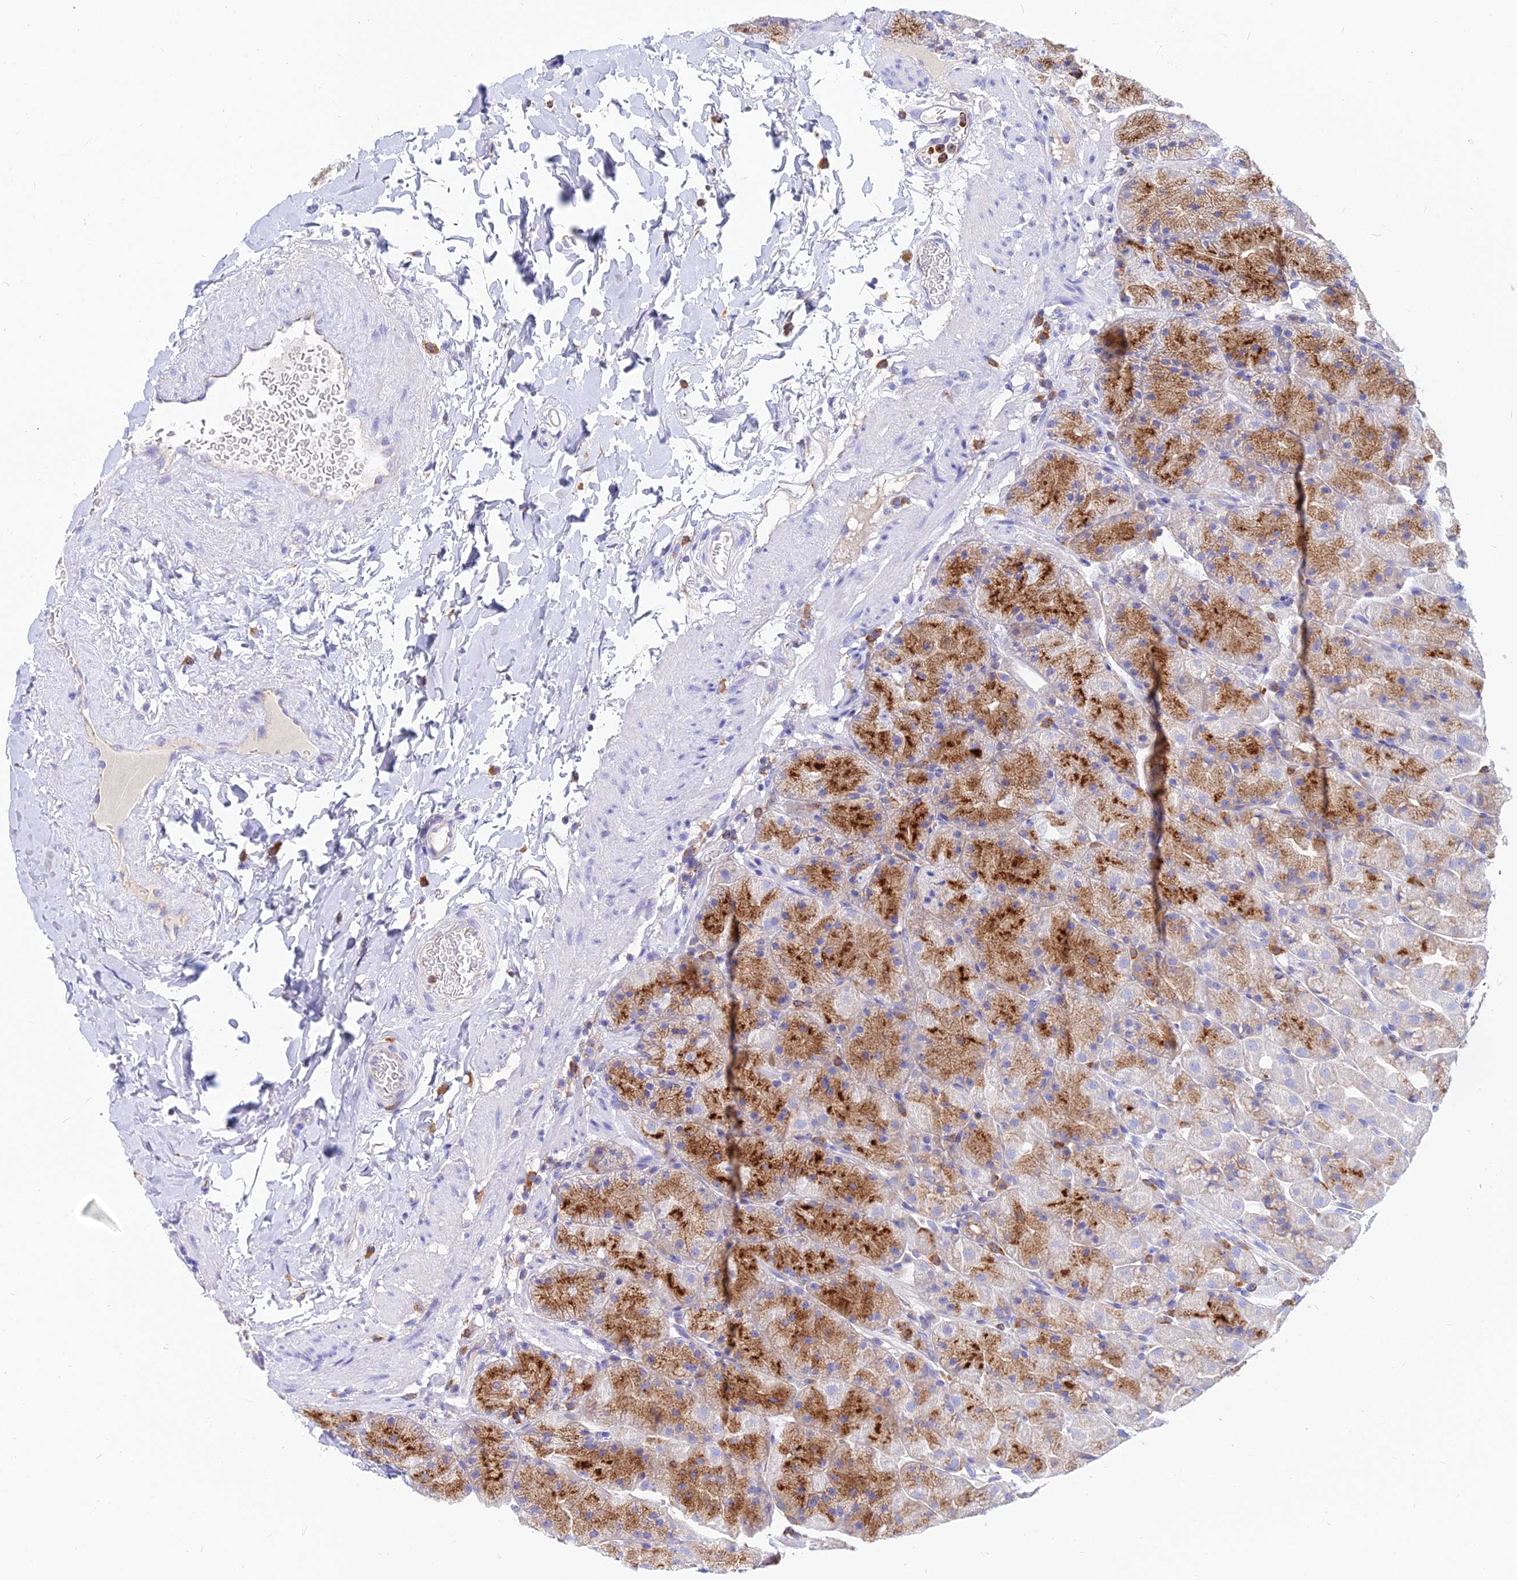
{"staining": {"intensity": "strong", "quantity": "25%-75%", "location": "cytoplasmic/membranous"}, "tissue": "stomach", "cell_type": "Glandular cells", "image_type": "normal", "snomed": [{"axis": "morphology", "description": "Normal tissue, NOS"}, {"axis": "topography", "description": "Stomach, upper"}, {"axis": "topography", "description": "Stomach, lower"}], "caption": "Immunohistochemistry staining of unremarkable stomach, which shows high levels of strong cytoplasmic/membranous positivity in approximately 25%-75% of glandular cells indicating strong cytoplasmic/membranous protein expression. The staining was performed using DAB (3,3'-diaminobenzidine) (brown) for protein detection and nuclei were counterstained in hematoxylin (blue).", "gene": "AGTRAP", "patient": {"sex": "male", "age": 67}}